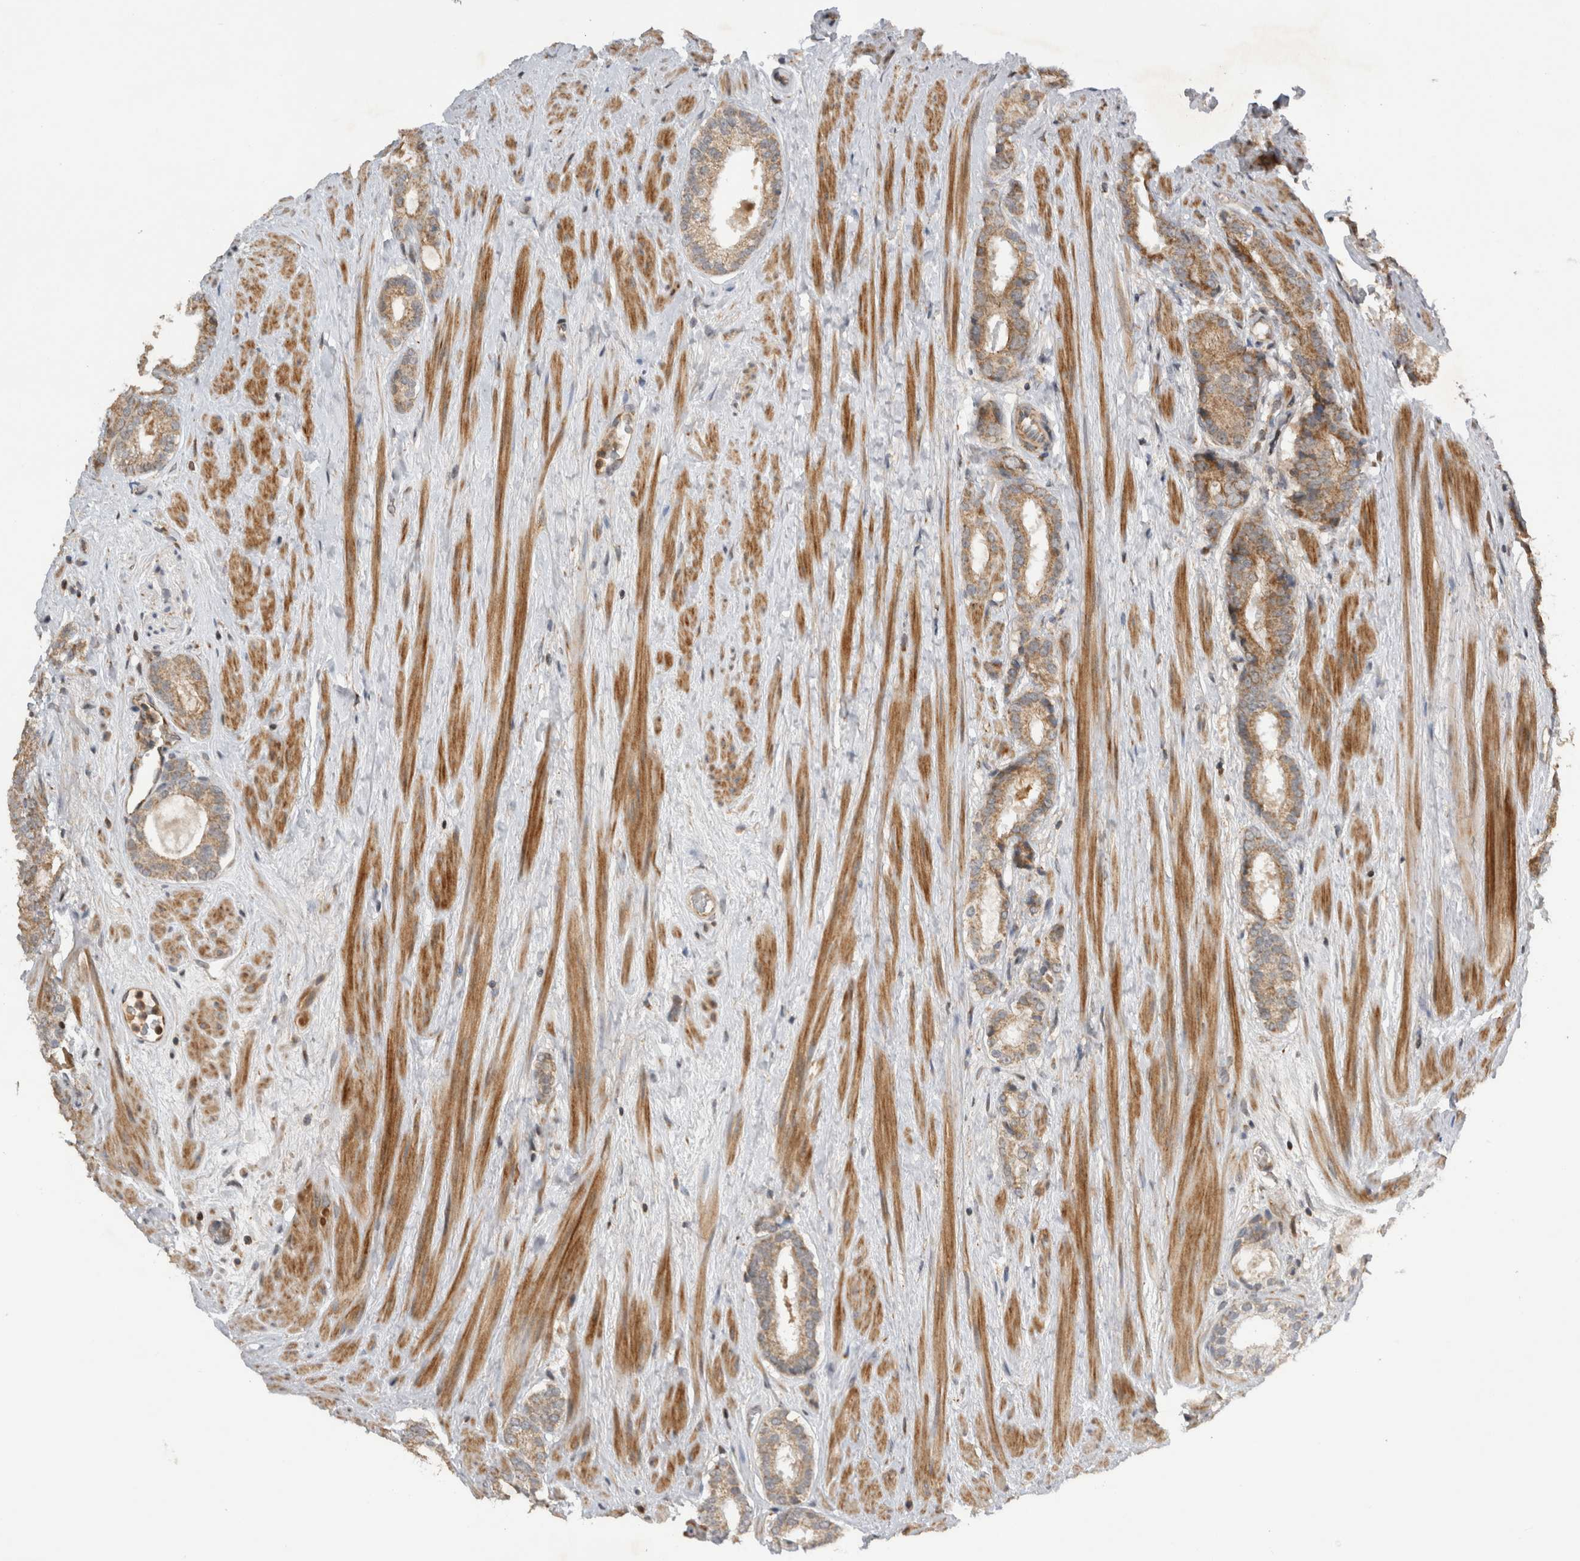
{"staining": {"intensity": "moderate", "quantity": ">75%", "location": "cytoplasmic/membranous"}, "tissue": "prostate cancer", "cell_type": "Tumor cells", "image_type": "cancer", "snomed": [{"axis": "morphology", "description": "Adenocarcinoma, Low grade"}, {"axis": "topography", "description": "Prostate"}], "caption": "Tumor cells exhibit medium levels of moderate cytoplasmic/membranous positivity in approximately >75% of cells in human low-grade adenocarcinoma (prostate).", "gene": "KCNIP1", "patient": {"sex": "male", "age": 69}}